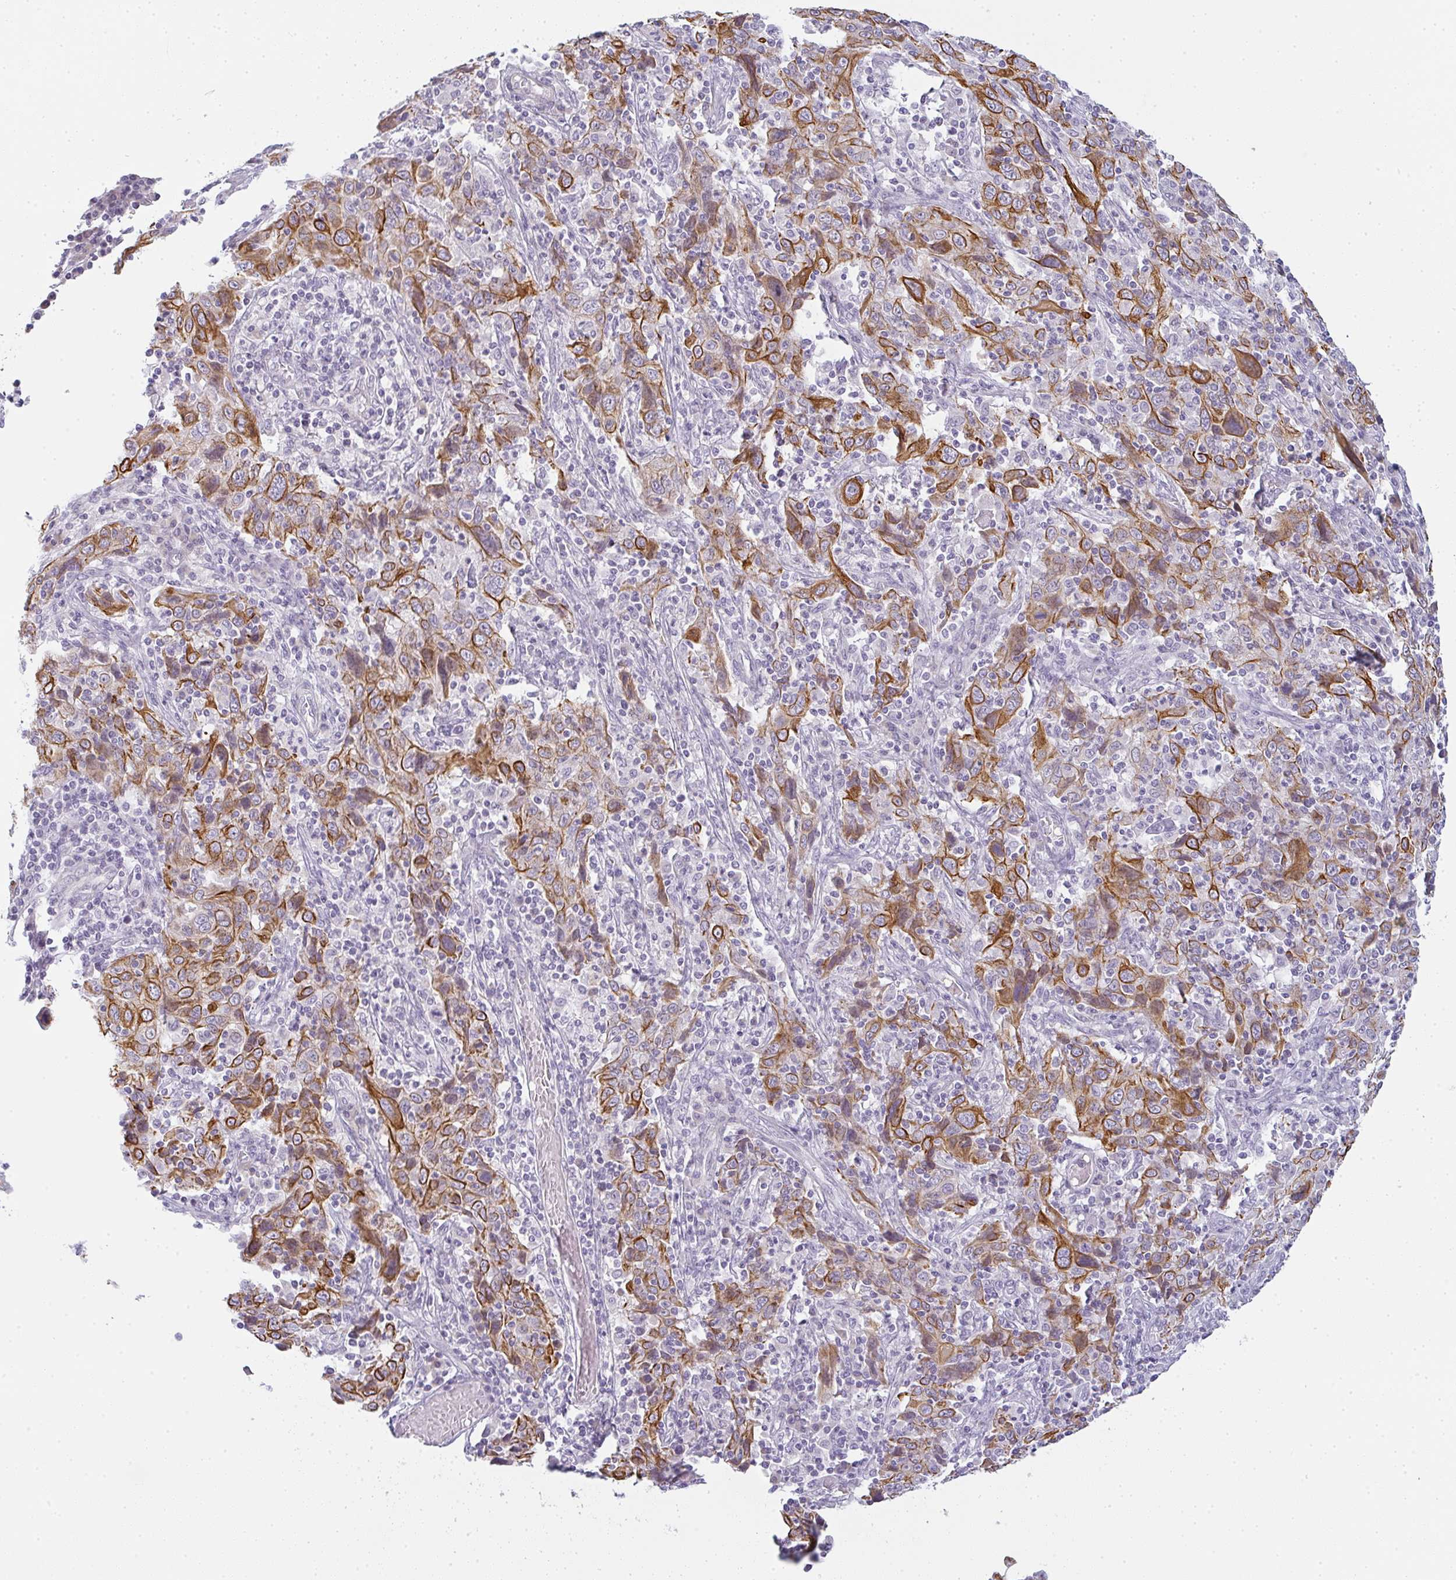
{"staining": {"intensity": "strong", "quantity": "25%-75%", "location": "cytoplasmic/membranous"}, "tissue": "cervical cancer", "cell_type": "Tumor cells", "image_type": "cancer", "snomed": [{"axis": "morphology", "description": "Squamous cell carcinoma, NOS"}, {"axis": "topography", "description": "Cervix"}], "caption": "Cervical squamous cell carcinoma stained for a protein exhibits strong cytoplasmic/membranous positivity in tumor cells.", "gene": "SIRPB2", "patient": {"sex": "female", "age": 46}}